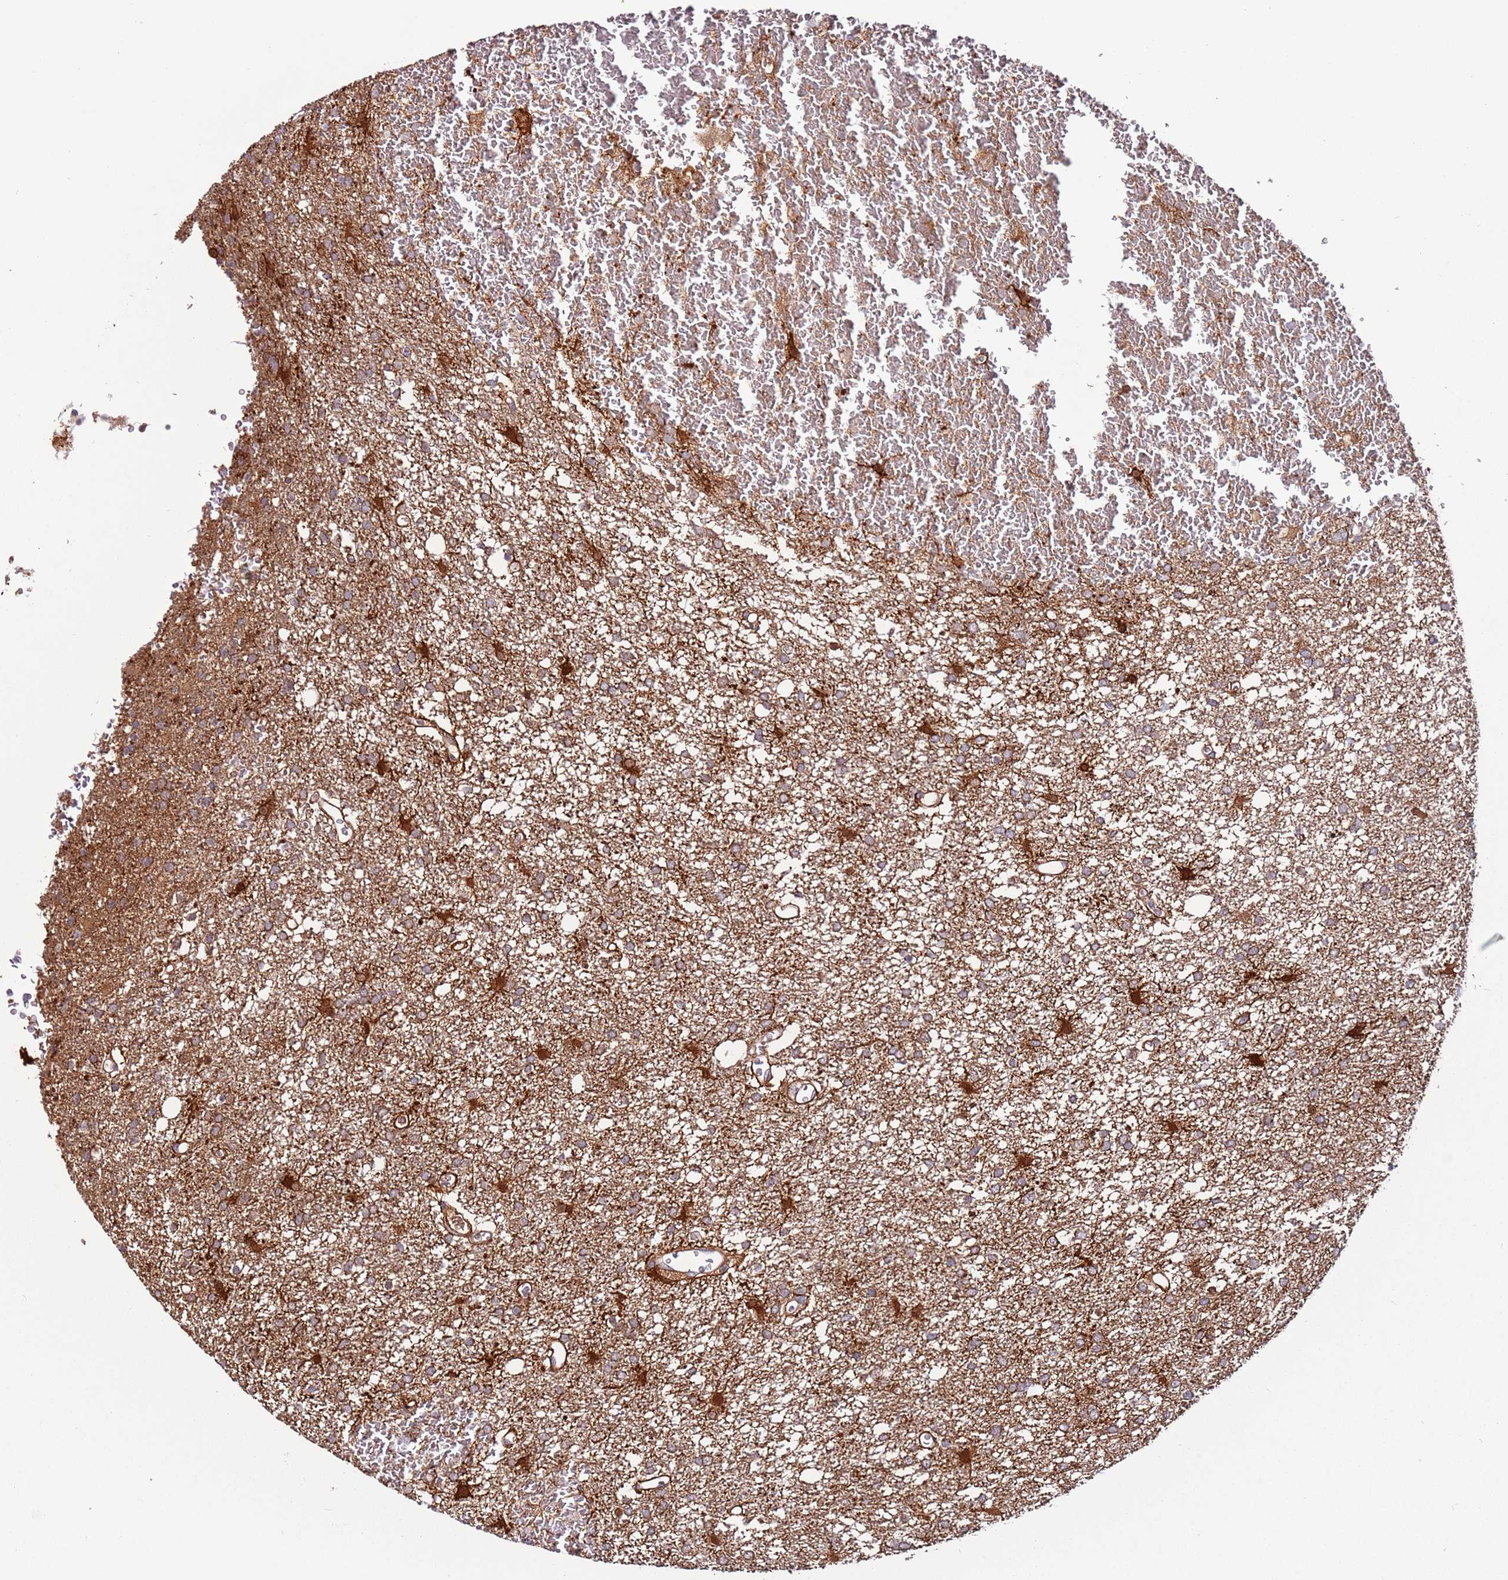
{"staining": {"intensity": "weak", "quantity": "25%-75%", "location": "cytoplasmic/membranous"}, "tissue": "glioma", "cell_type": "Tumor cells", "image_type": "cancer", "snomed": [{"axis": "morphology", "description": "Glioma, malignant, High grade"}, {"axis": "topography", "description": "Brain"}], "caption": "Human high-grade glioma (malignant) stained for a protein (brown) demonstrates weak cytoplasmic/membranous positive staining in approximately 25%-75% of tumor cells.", "gene": "MTG2", "patient": {"sex": "female", "age": 74}}